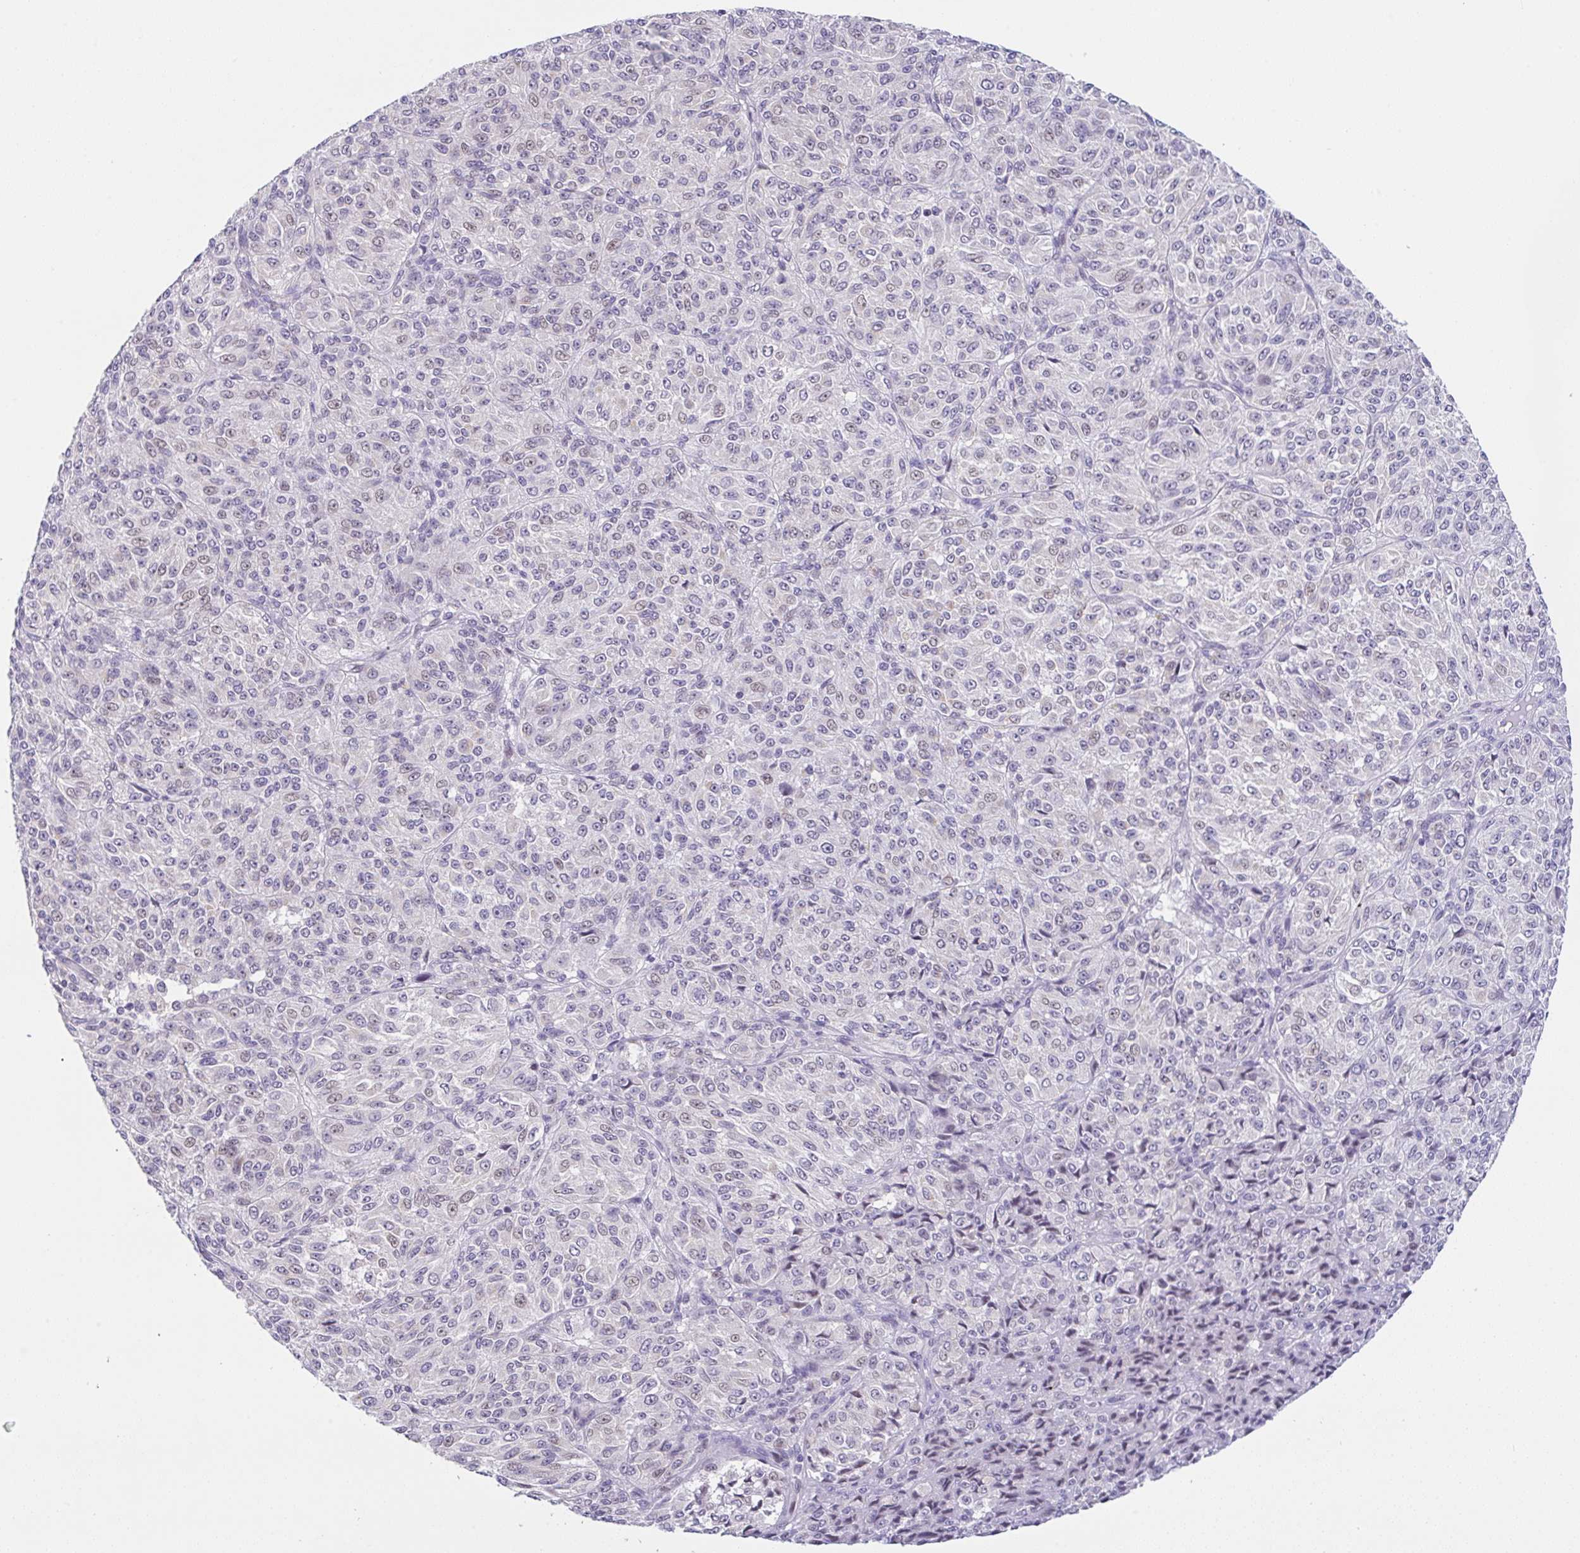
{"staining": {"intensity": "negative", "quantity": "none", "location": "none"}, "tissue": "melanoma", "cell_type": "Tumor cells", "image_type": "cancer", "snomed": [{"axis": "morphology", "description": "Malignant melanoma, Metastatic site"}, {"axis": "topography", "description": "Brain"}], "caption": "Tumor cells show no significant staining in malignant melanoma (metastatic site). The staining was performed using DAB to visualize the protein expression in brown, while the nuclei were stained in blue with hematoxylin (Magnification: 20x).", "gene": "CGNL1", "patient": {"sex": "female", "age": 56}}